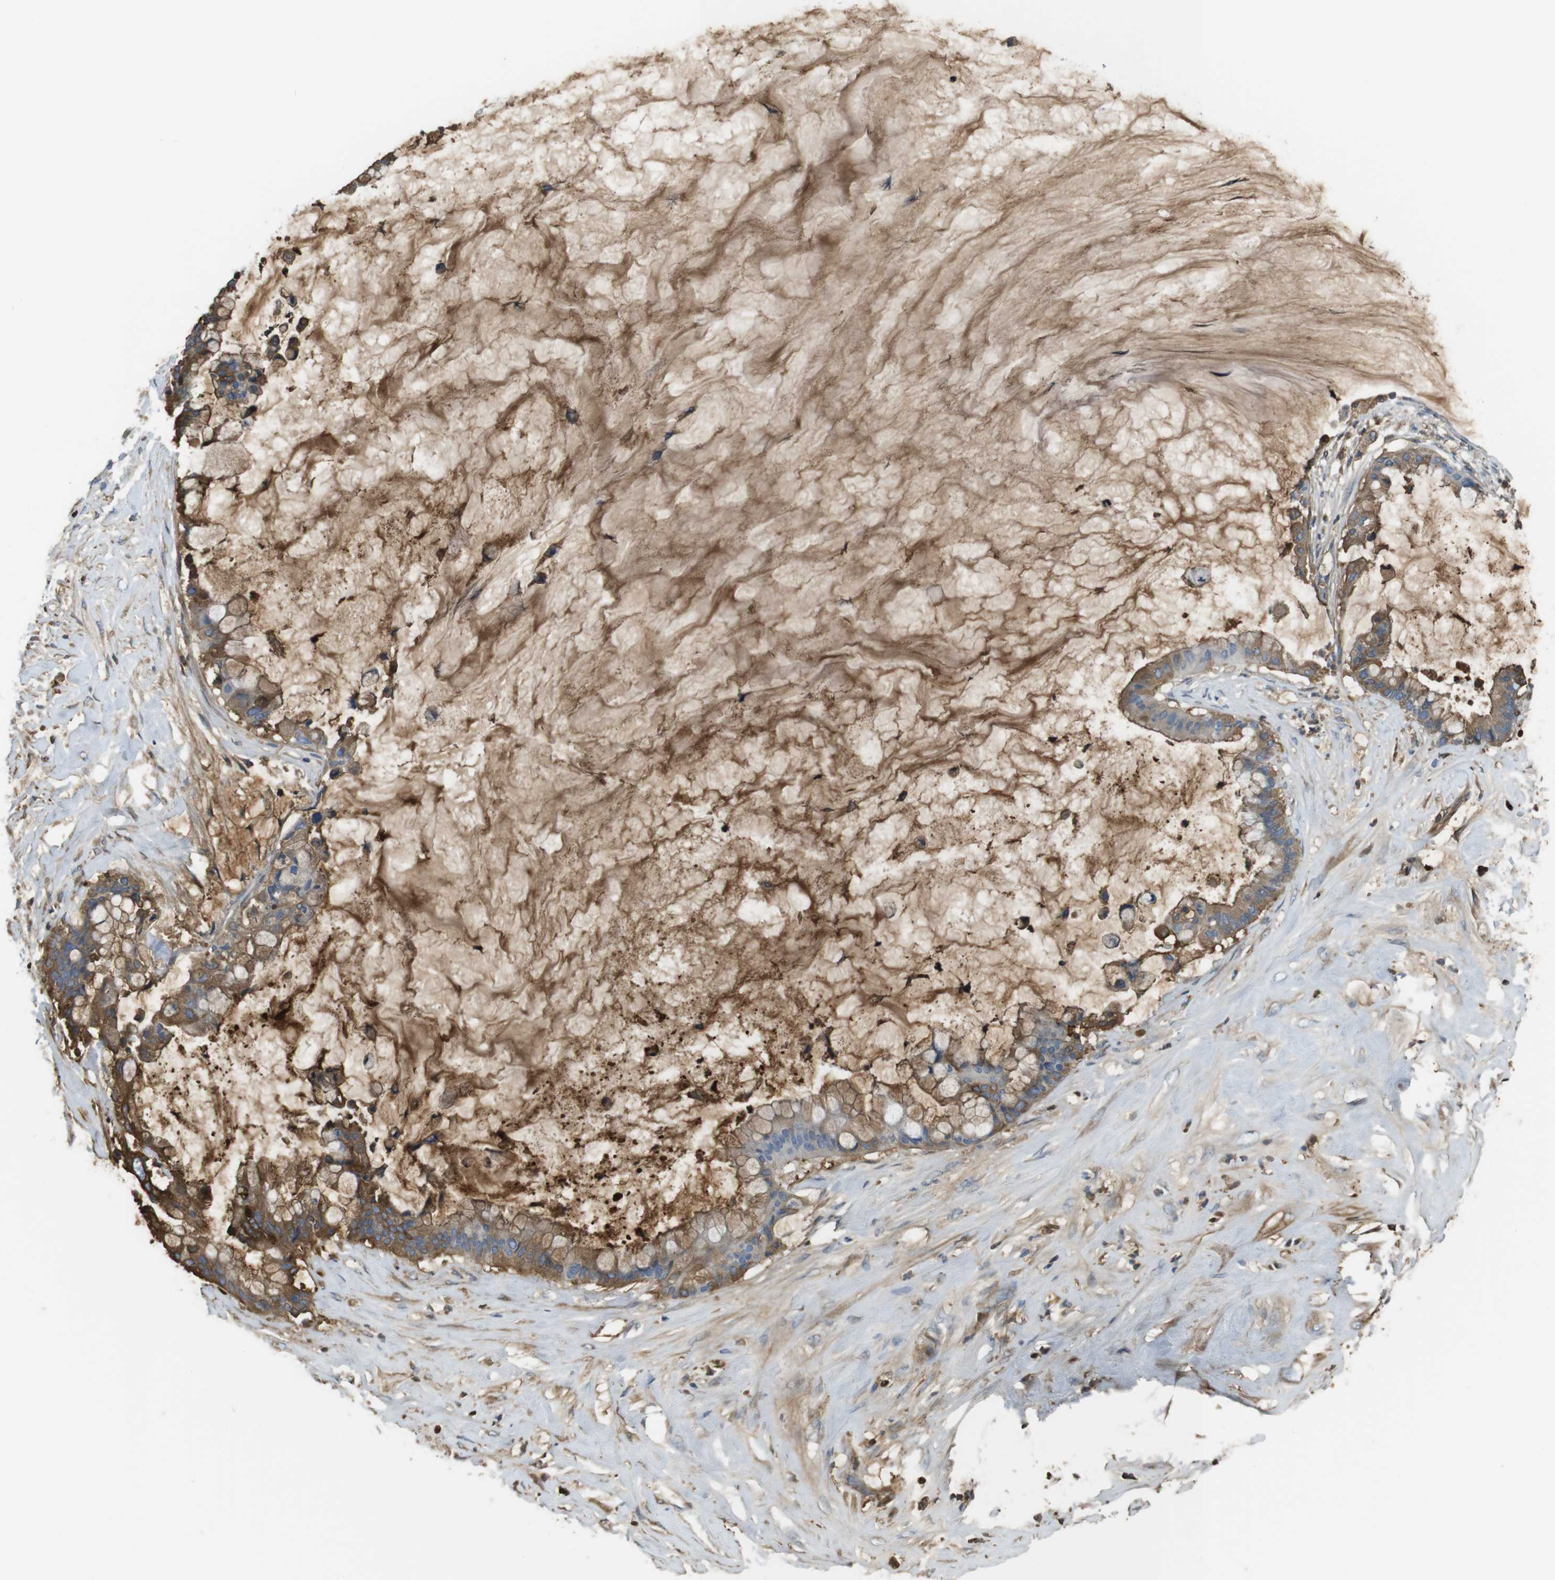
{"staining": {"intensity": "moderate", "quantity": "25%-75%", "location": "cytoplasmic/membranous"}, "tissue": "pancreatic cancer", "cell_type": "Tumor cells", "image_type": "cancer", "snomed": [{"axis": "morphology", "description": "Adenocarcinoma, NOS"}, {"axis": "topography", "description": "Pancreas"}], "caption": "Immunohistochemistry micrograph of neoplastic tissue: pancreatic cancer (adenocarcinoma) stained using immunohistochemistry (IHC) reveals medium levels of moderate protein expression localized specifically in the cytoplasmic/membranous of tumor cells, appearing as a cytoplasmic/membranous brown color.", "gene": "LTBP4", "patient": {"sex": "male", "age": 41}}